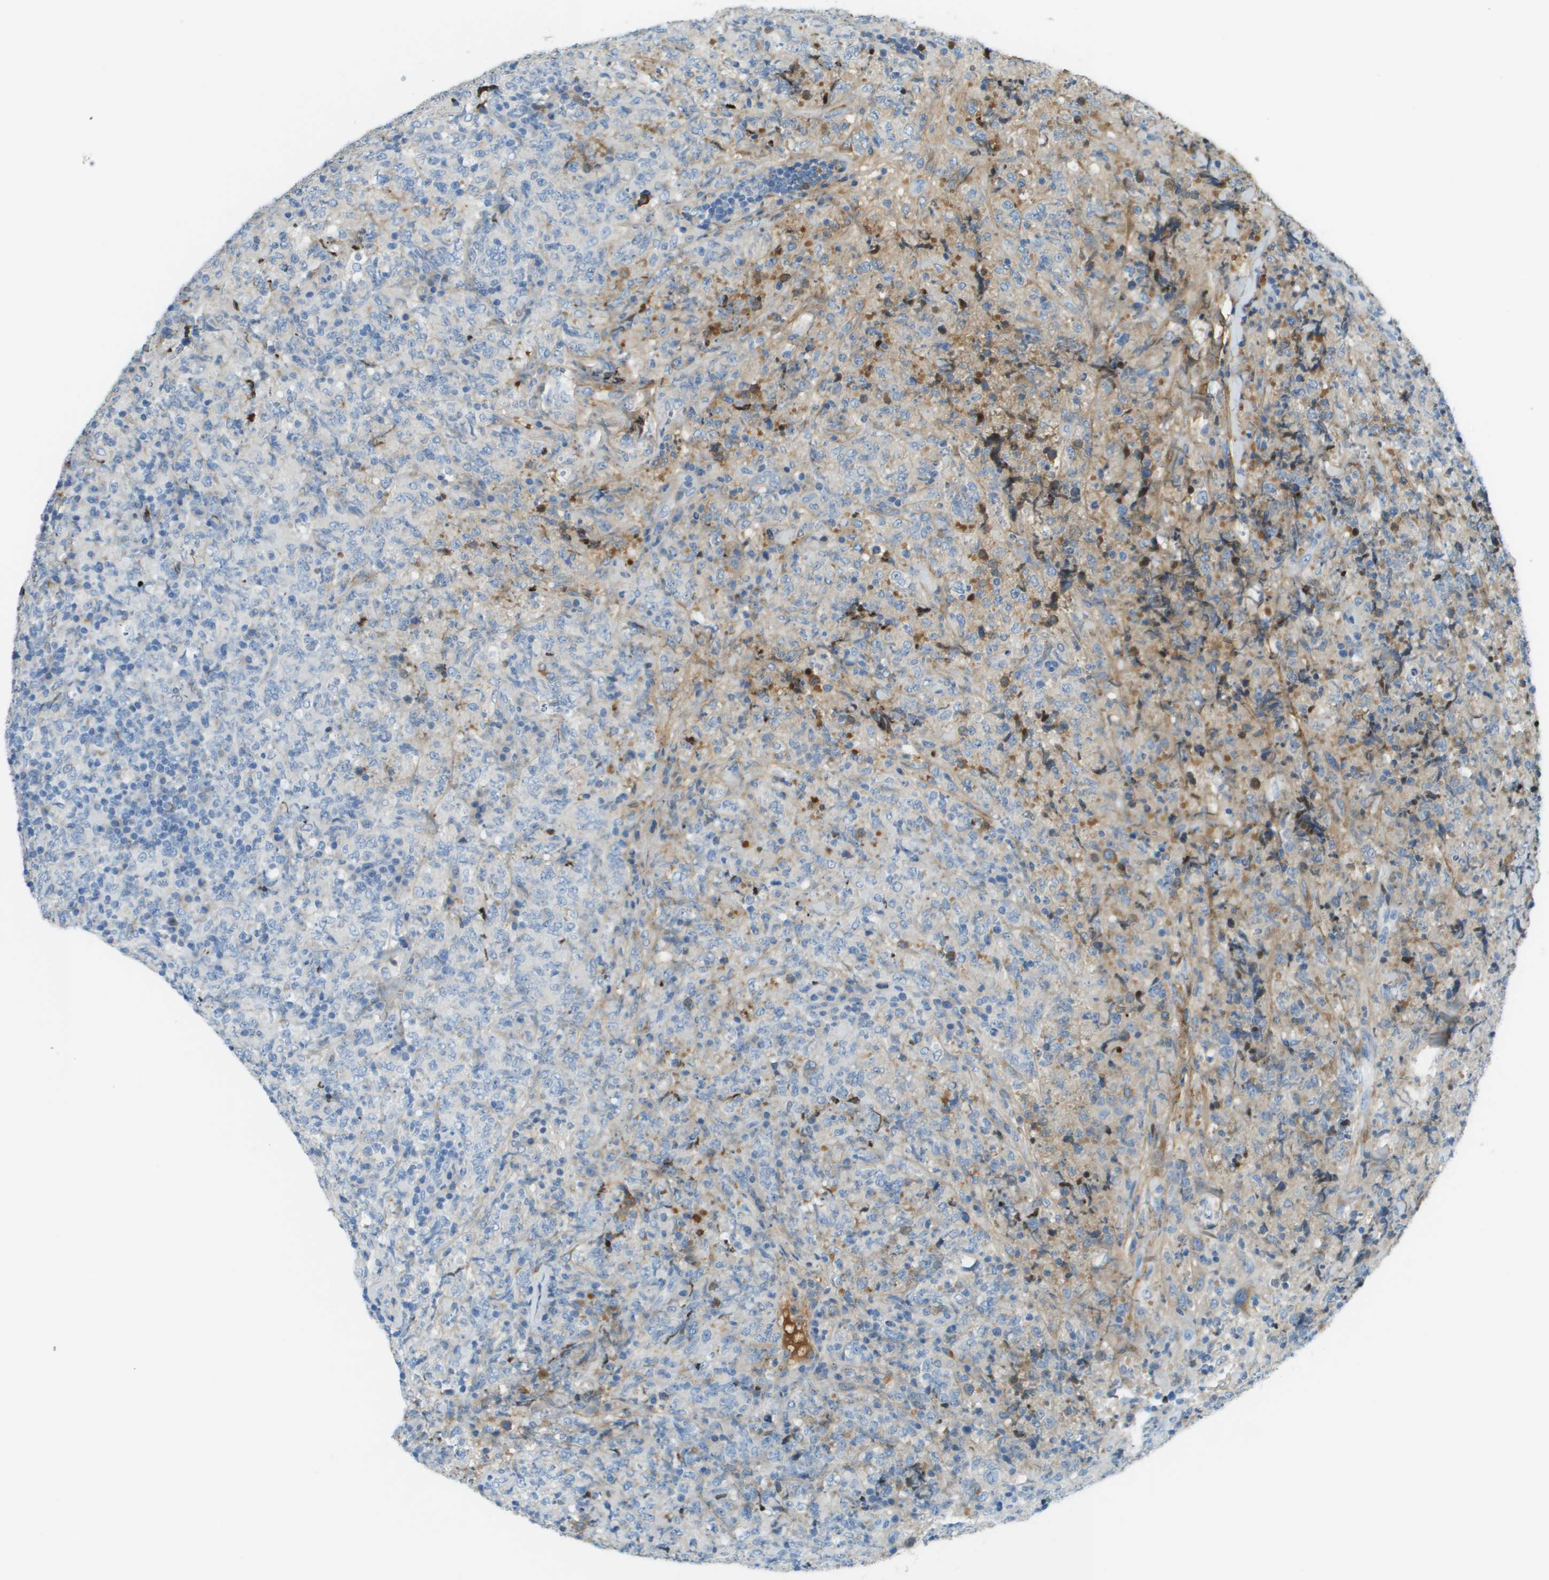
{"staining": {"intensity": "negative", "quantity": "none", "location": "none"}, "tissue": "lymphoma", "cell_type": "Tumor cells", "image_type": "cancer", "snomed": [{"axis": "morphology", "description": "Malignant lymphoma, non-Hodgkin's type, High grade"}, {"axis": "topography", "description": "Tonsil"}], "caption": "An image of human lymphoma is negative for staining in tumor cells. The staining was performed using DAB (3,3'-diaminobenzidine) to visualize the protein expression in brown, while the nuclei were stained in blue with hematoxylin (Magnification: 20x).", "gene": "DCN", "patient": {"sex": "female", "age": 36}}